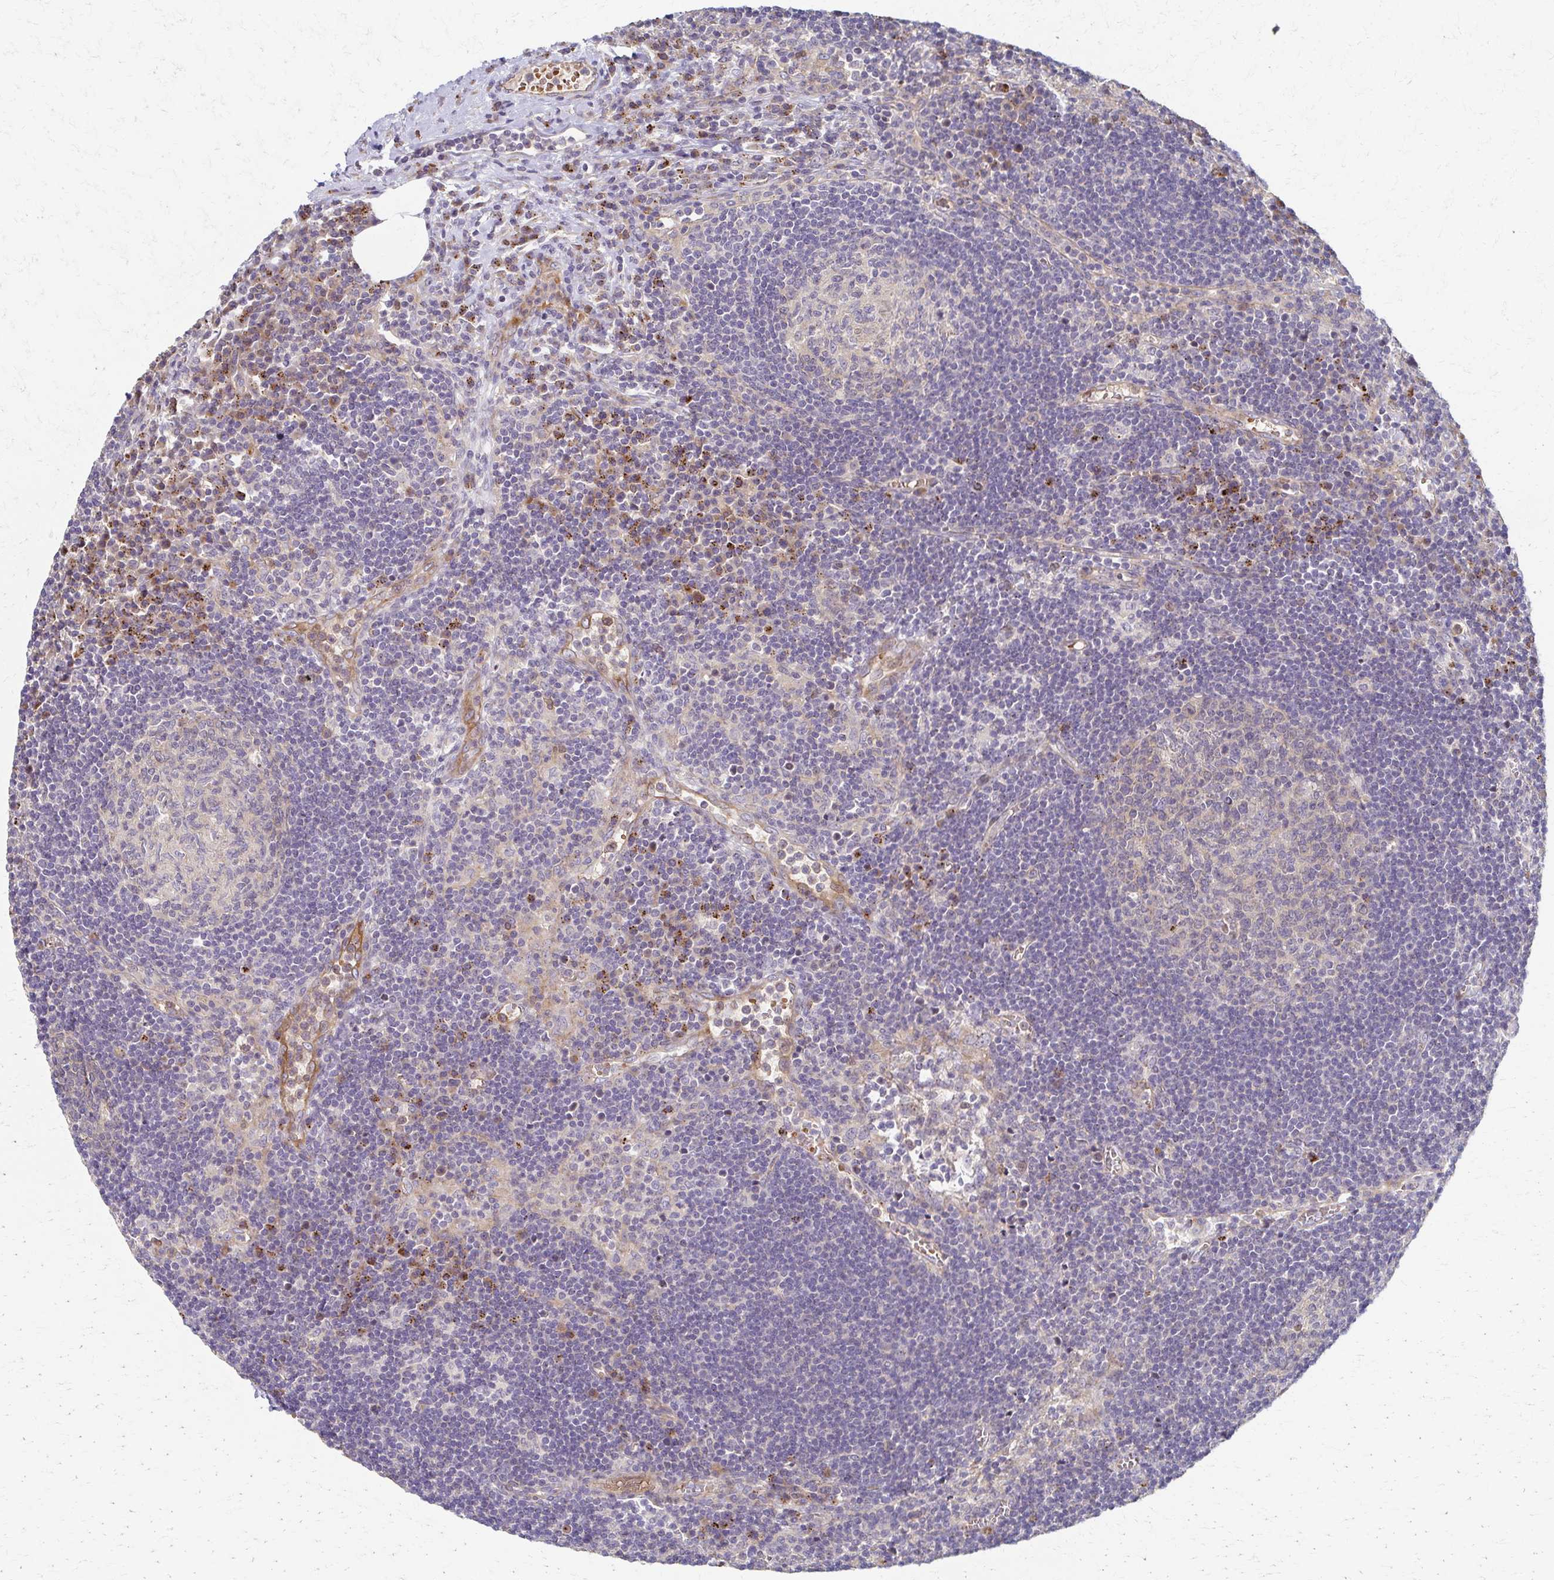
{"staining": {"intensity": "negative", "quantity": "none", "location": "none"}, "tissue": "lymph node", "cell_type": "Germinal center cells", "image_type": "normal", "snomed": [{"axis": "morphology", "description": "Normal tissue, NOS"}, {"axis": "topography", "description": "Lymph node"}], "caption": "IHC of normal lymph node displays no positivity in germinal center cells.", "gene": "SKA2", "patient": {"sex": "male", "age": 67}}